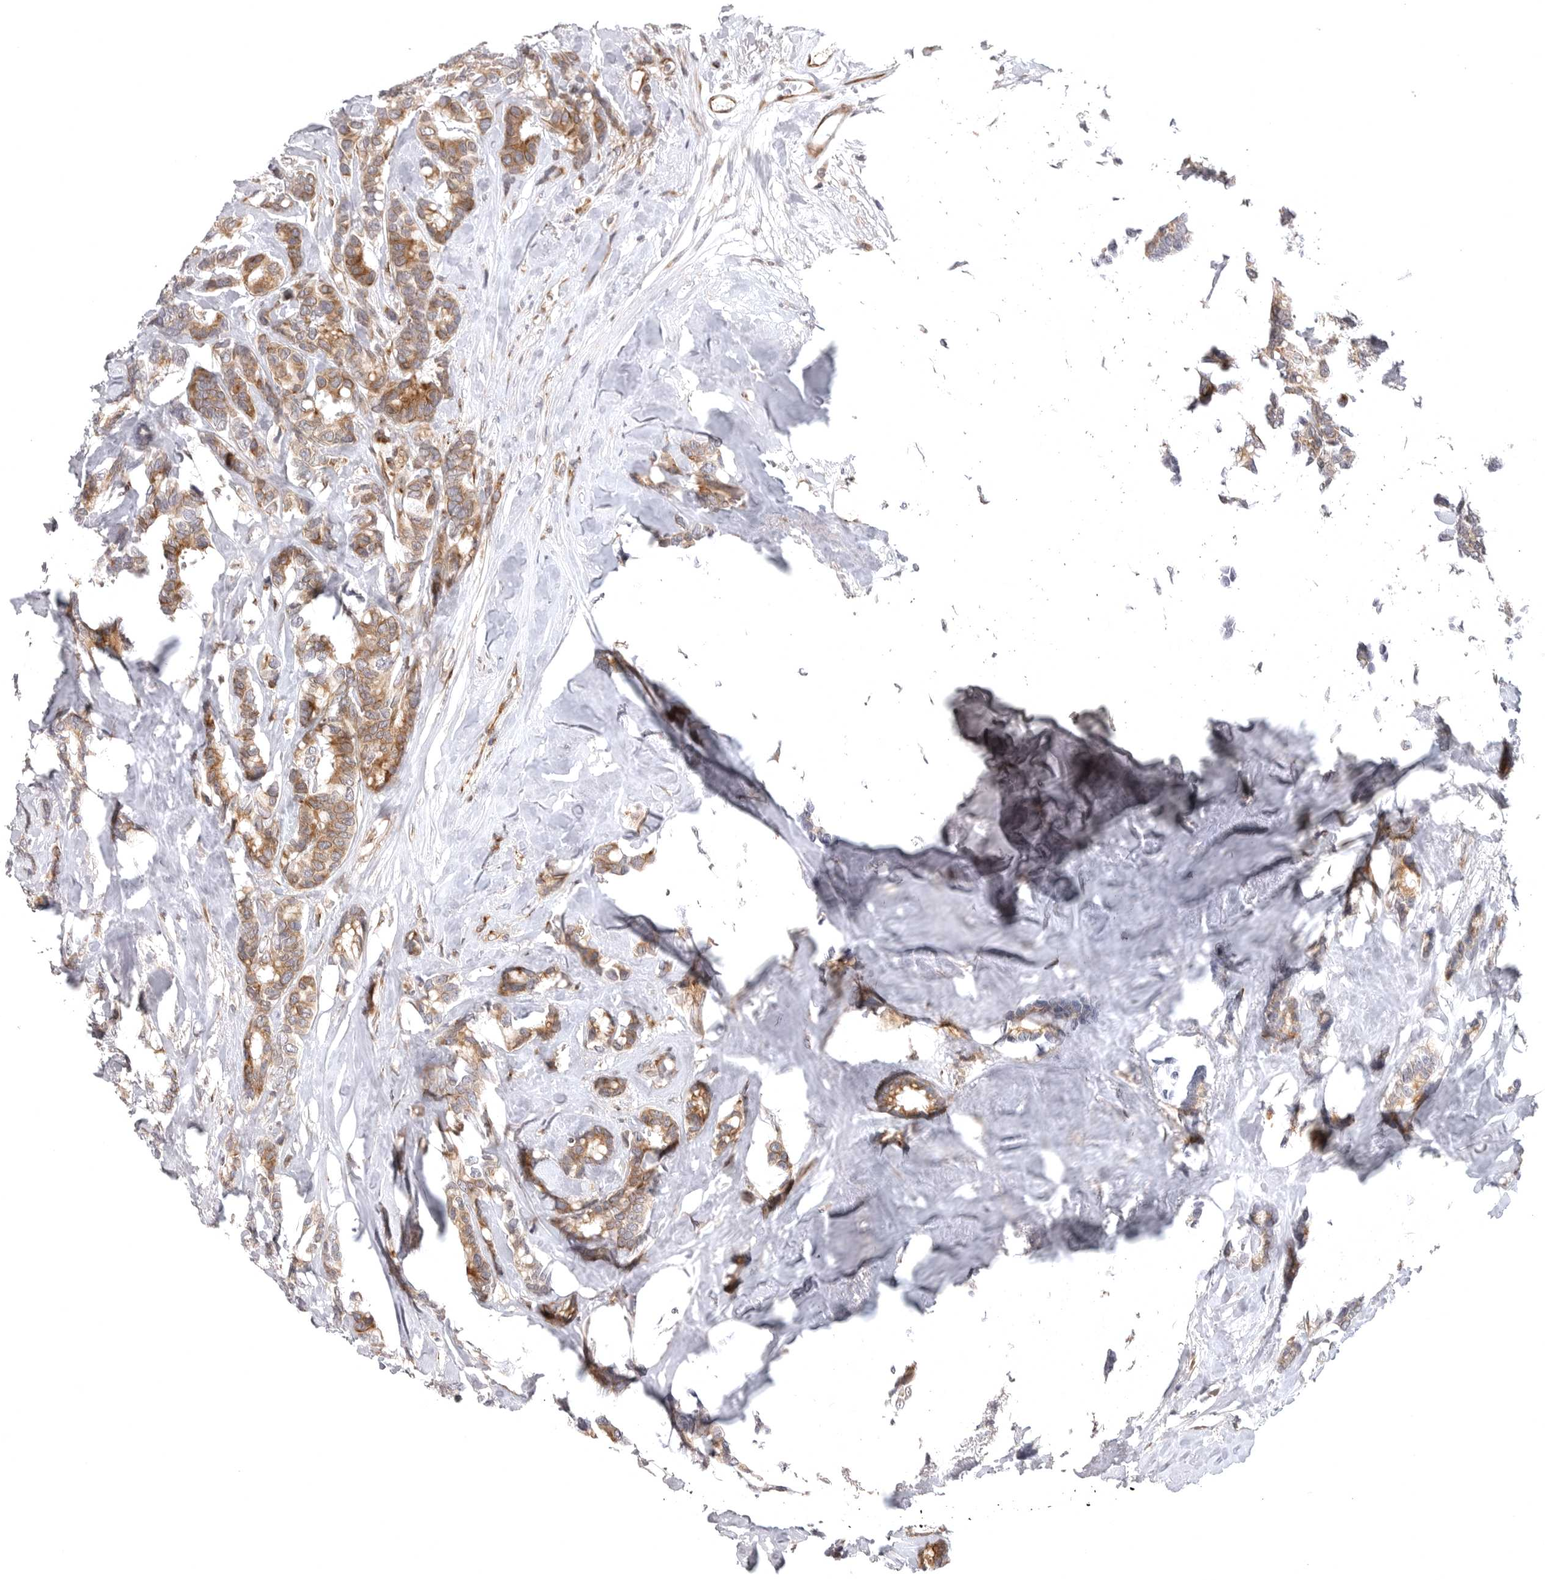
{"staining": {"intensity": "moderate", "quantity": ">75%", "location": "cytoplasmic/membranous"}, "tissue": "breast cancer", "cell_type": "Tumor cells", "image_type": "cancer", "snomed": [{"axis": "morphology", "description": "Duct carcinoma"}, {"axis": "topography", "description": "Breast"}], "caption": "Immunohistochemistry photomicrograph of neoplastic tissue: breast infiltrating ductal carcinoma stained using IHC reveals medium levels of moderate protein expression localized specifically in the cytoplasmic/membranous of tumor cells, appearing as a cytoplasmic/membranous brown color.", "gene": "CD300LD", "patient": {"sex": "female", "age": 87}}